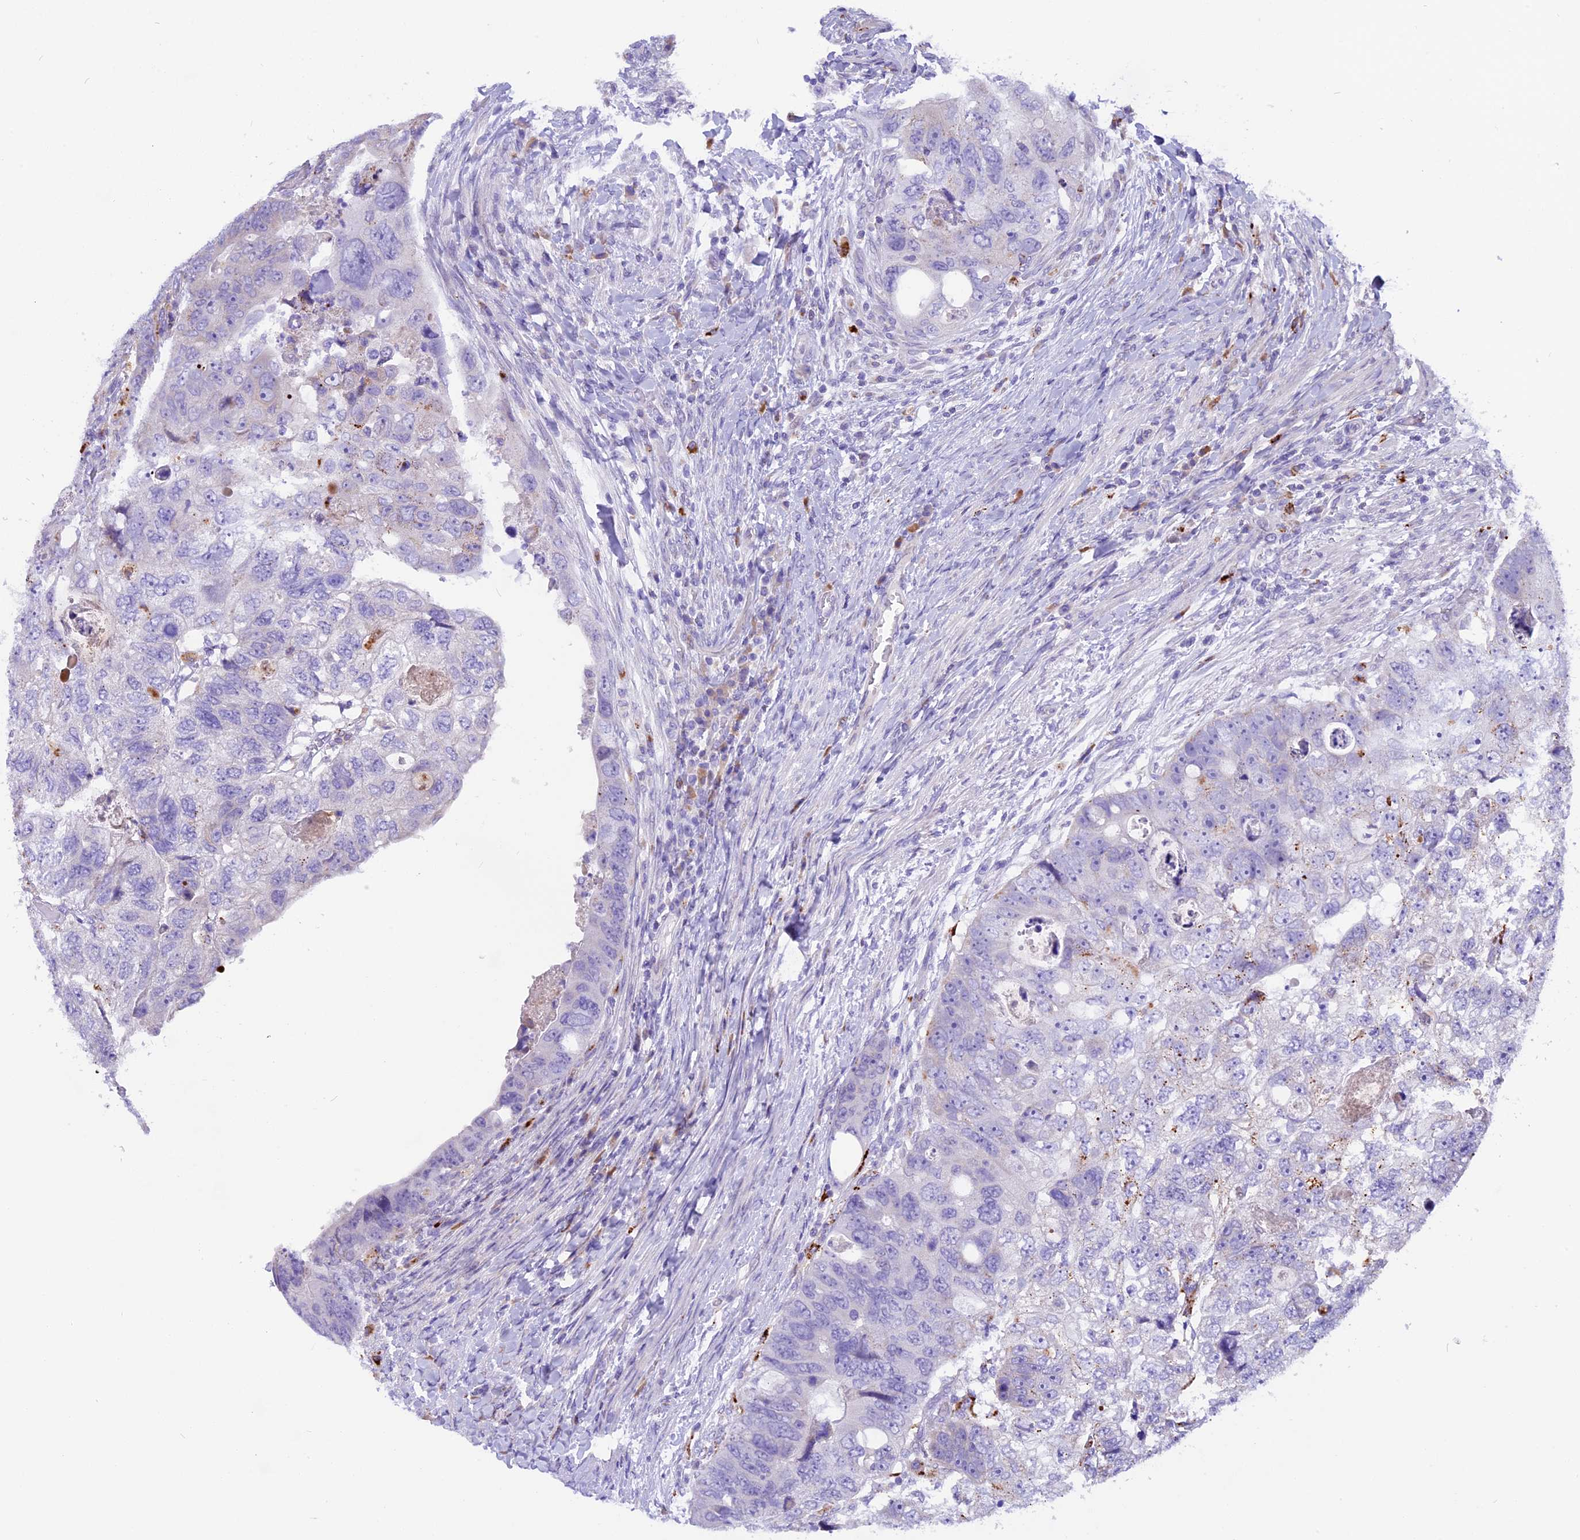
{"staining": {"intensity": "negative", "quantity": "none", "location": "none"}, "tissue": "colorectal cancer", "cell_type": "Tumor cells", "image_type": "cancer", "snomed": [{"axis": "morphology", "description": "Adenocarcinoma, NOS"}, {"axis": "topography", "description": "Rectum"}], "caption": "Tumor cells are negative for brown protein staining in colorectal adenocarcinoma.", "gene": "THRSP", "patient": {"sex": "male", "age": 59}}